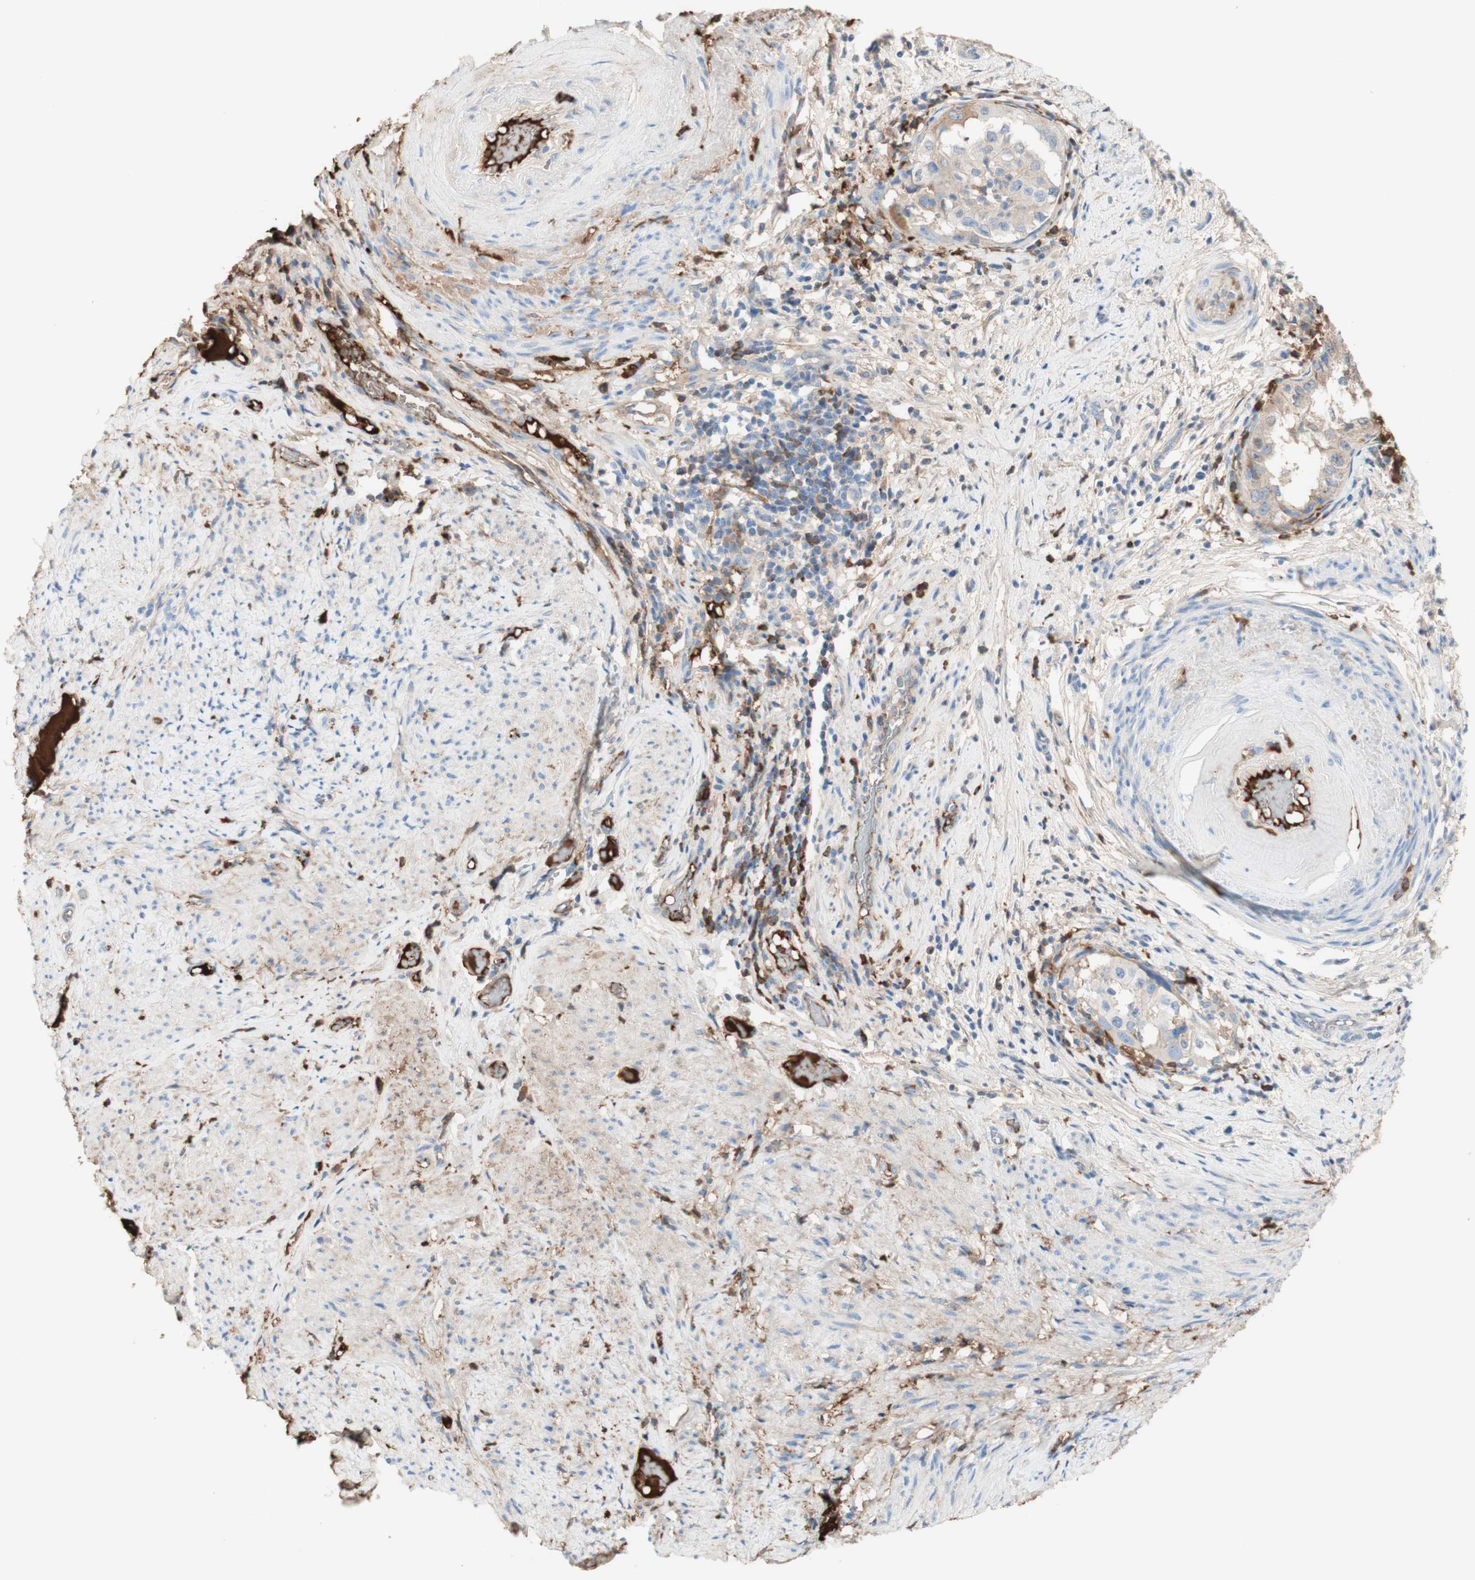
{"staining": {"intensity": "weak", "quantity": "<25%", "location": "cytoplasmic/membranous"}, "tissue": "endometrial cancer", "cell_type": "Tumor cells", "image_type": "cancer", "snomed": [{"axis": "morphology", "description": "Adenocarcinoma, NOS"}, {"axis": "topography", "description": "Endometrium"}], "caption": "There is no significant staining in tumor cells of adenocarcinoma (endometrial).", "gene": "KNG1", "patient": {"sex": "female", "age": 85}}